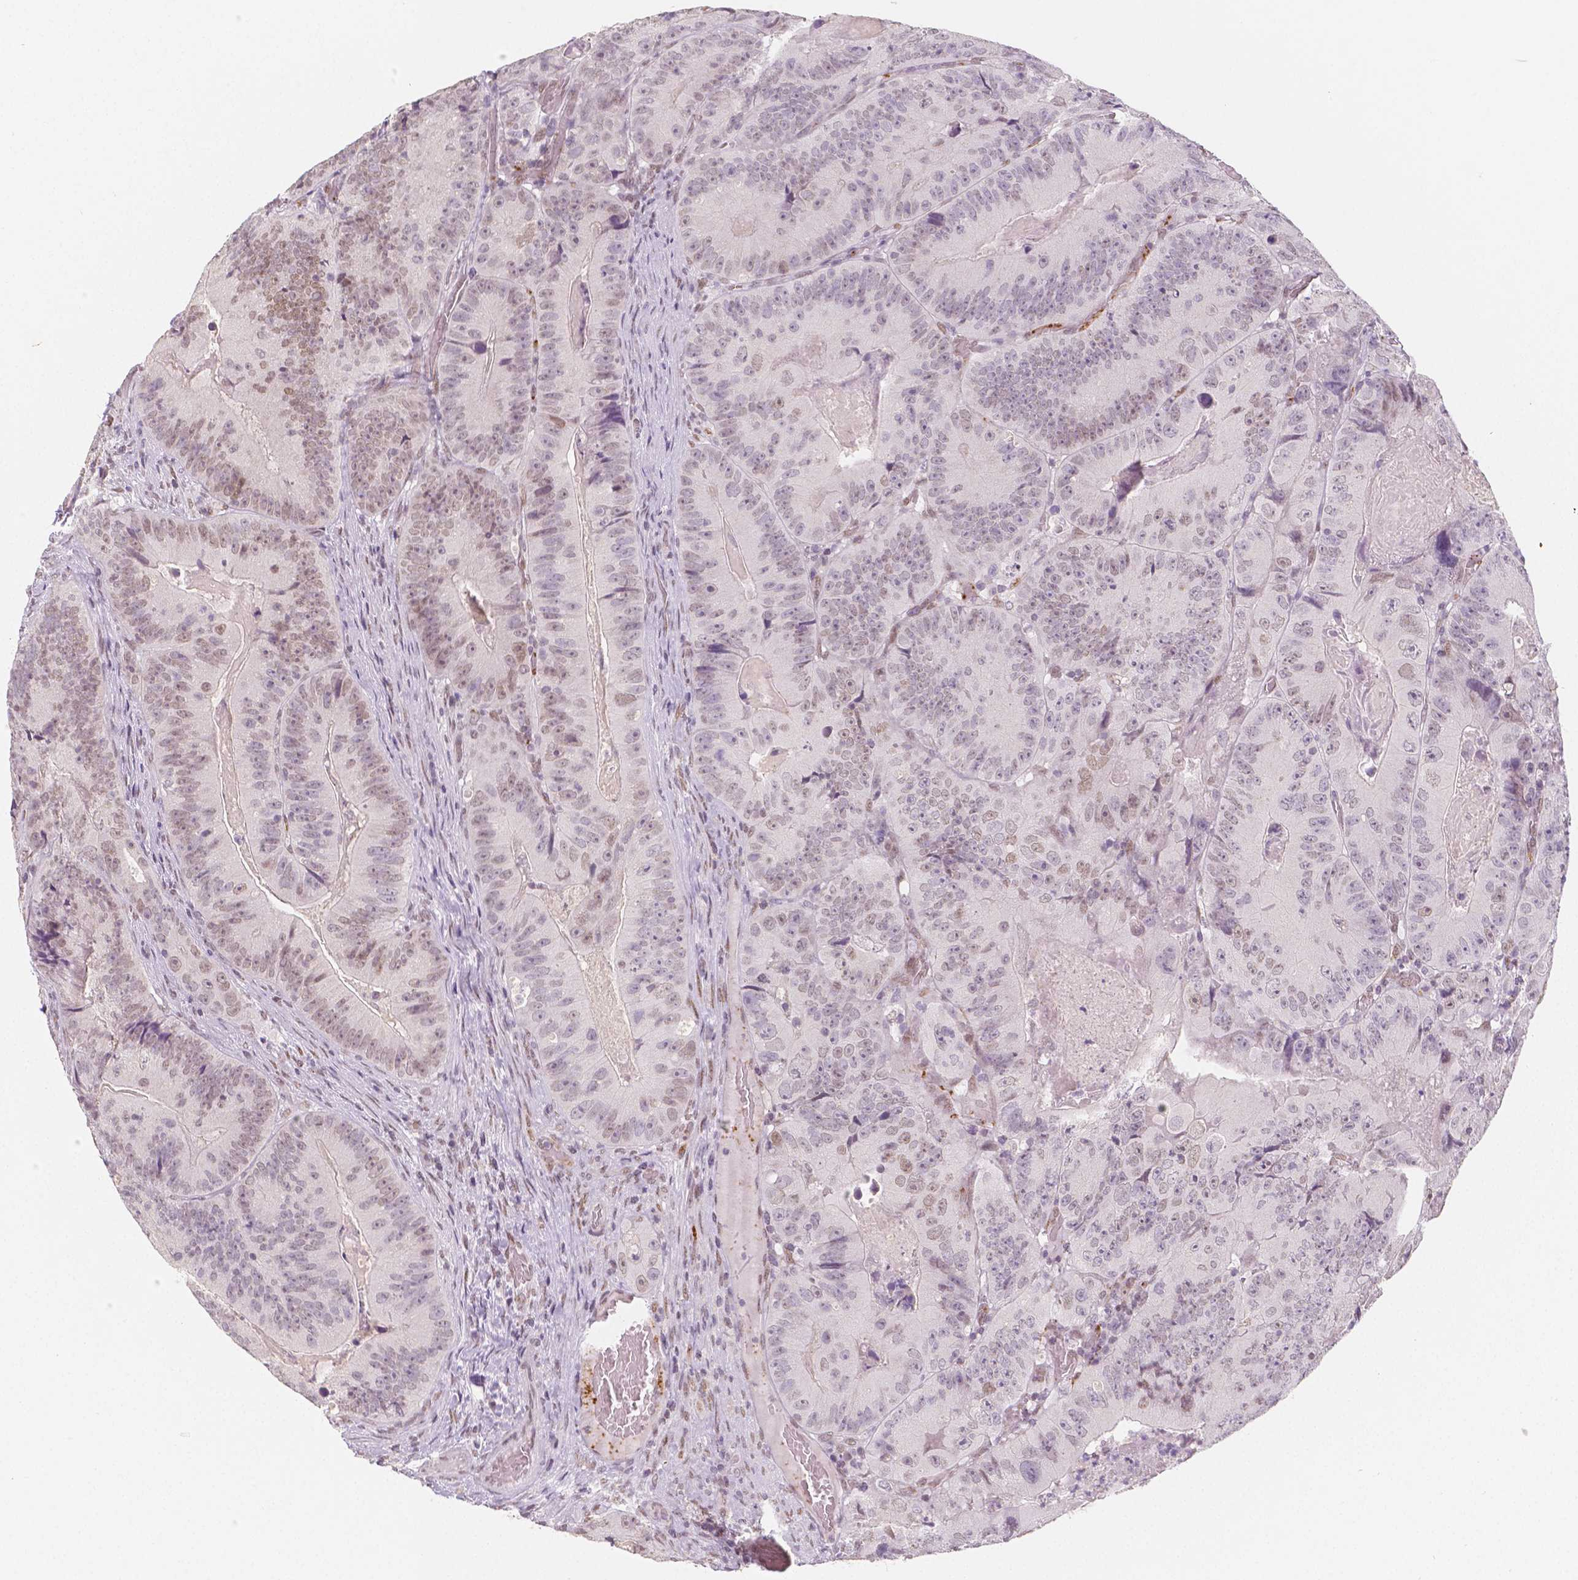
{"staining": {"intensity": "weak", "quantity": "25%-75%", "location": "nuclear"}, "tissue": "colorectal cancer", "cell_type": "Tumor cells", "image_type": "cancer", "snomed": [{"axis": "morphology", "description": "Adenocarcinoma, NOS"}, {"axis": "topography", "description": "Colon"}], "caption": "Immunohistochemical staining of human colorectal cancer demonstrates low levels of weak nuclear expression in about 25%-75% of tumor cells. The staining is performed using DAB (3,3'-diaminobenzidine) brown chromogen to label protein expression. The nuclei are counter-stained blue using hematoxylin.", "gene": "KDM5B", "patient": {"sex": "female", "age": 86}}